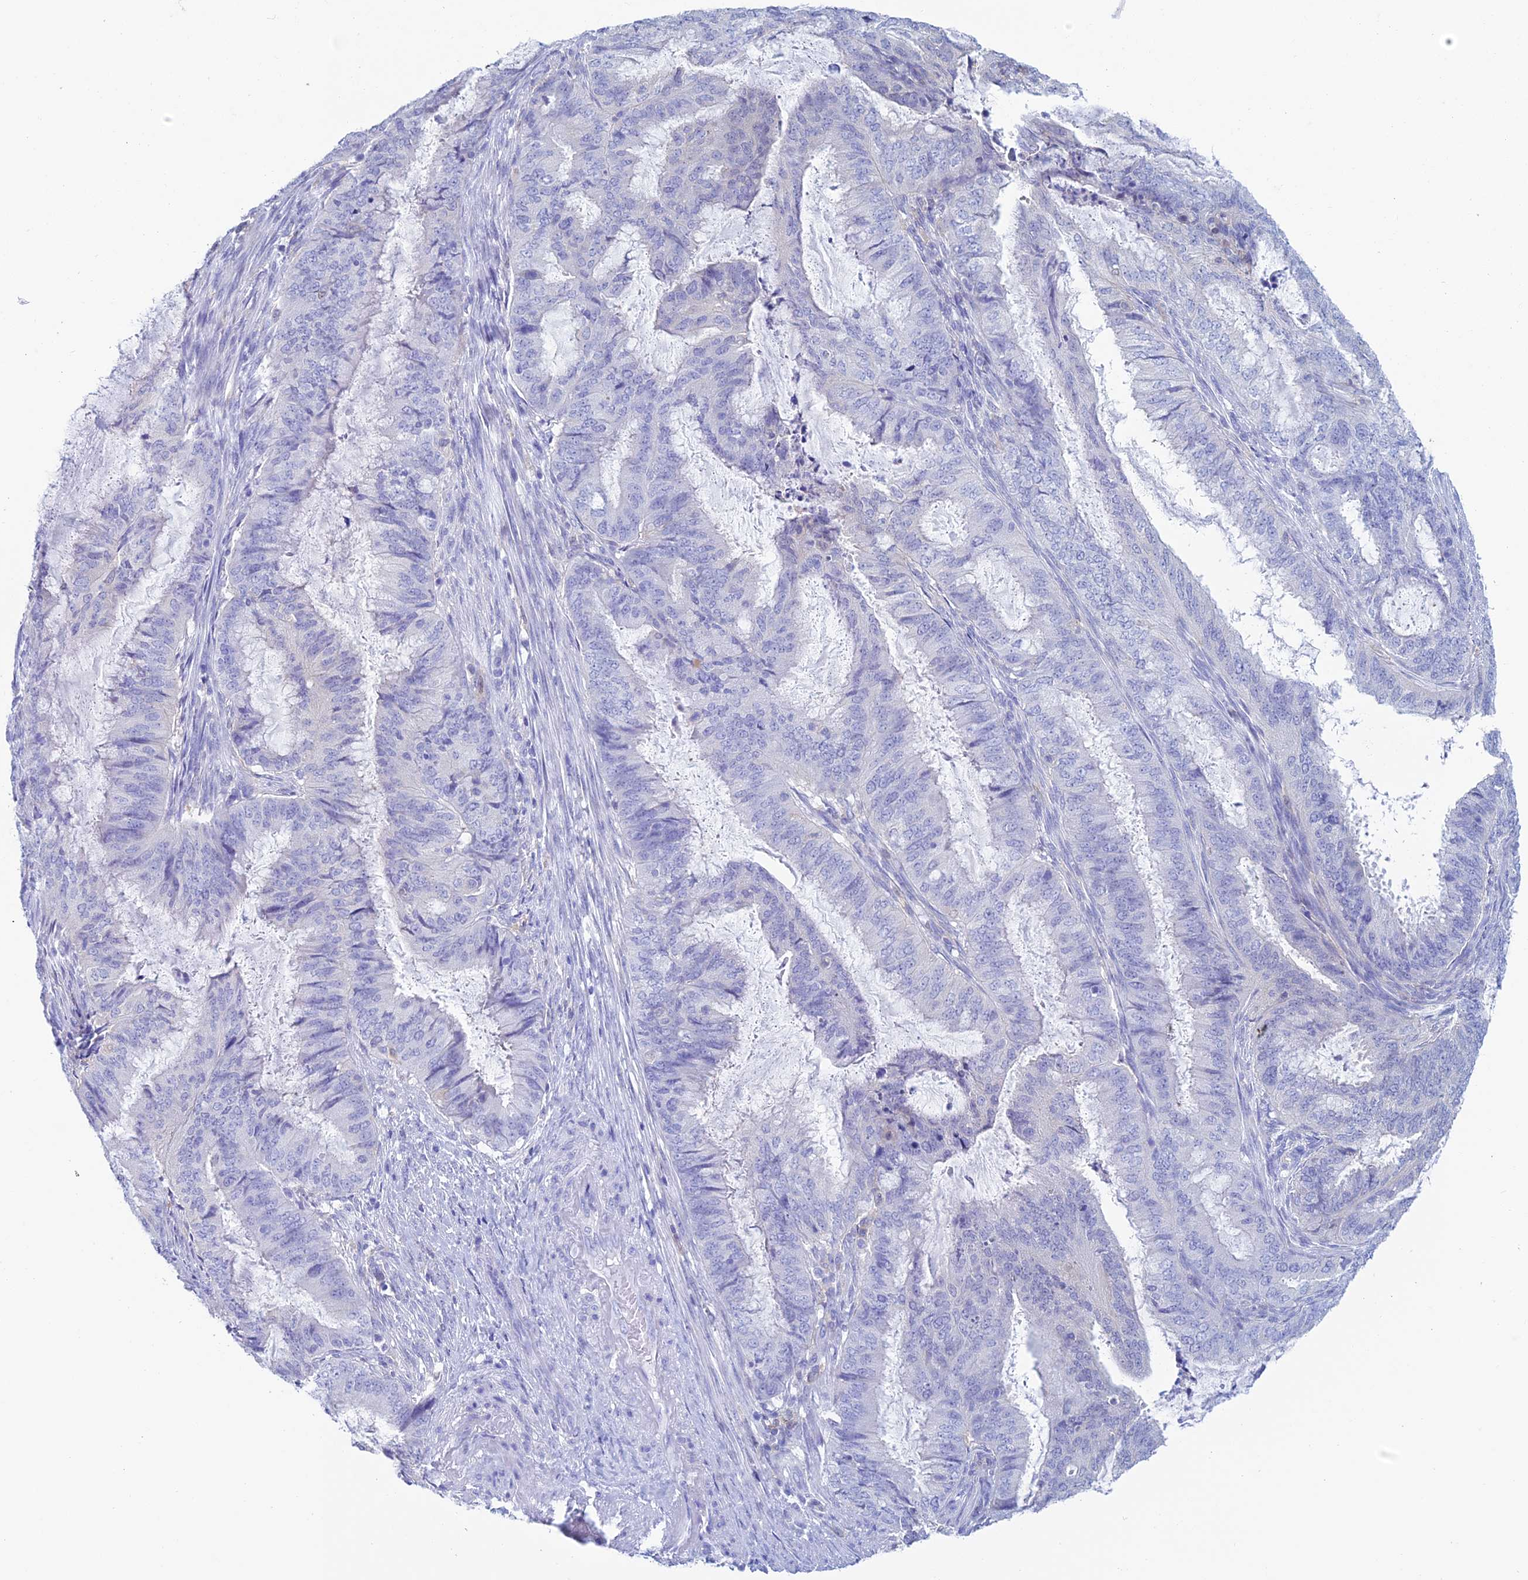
{"staining": {"intensity": "negative", "quantity": "none", "location": "none"}, "tissue": "endometrial cancer", "cell_type": "Tumor cells", "image_type": "cancer", "snomed": [{"axis": "morphology", "description": "Adenocarcinoma, NOS"}, {"axis": "topography", "description": "Endometrium"}], "caption": "Photomicrograph shows no significant protein staining in tumor cells of endometrial adenocarcinoma.", "gene": "KCNK17", "patient": {"sex": "female", "age": 51}}